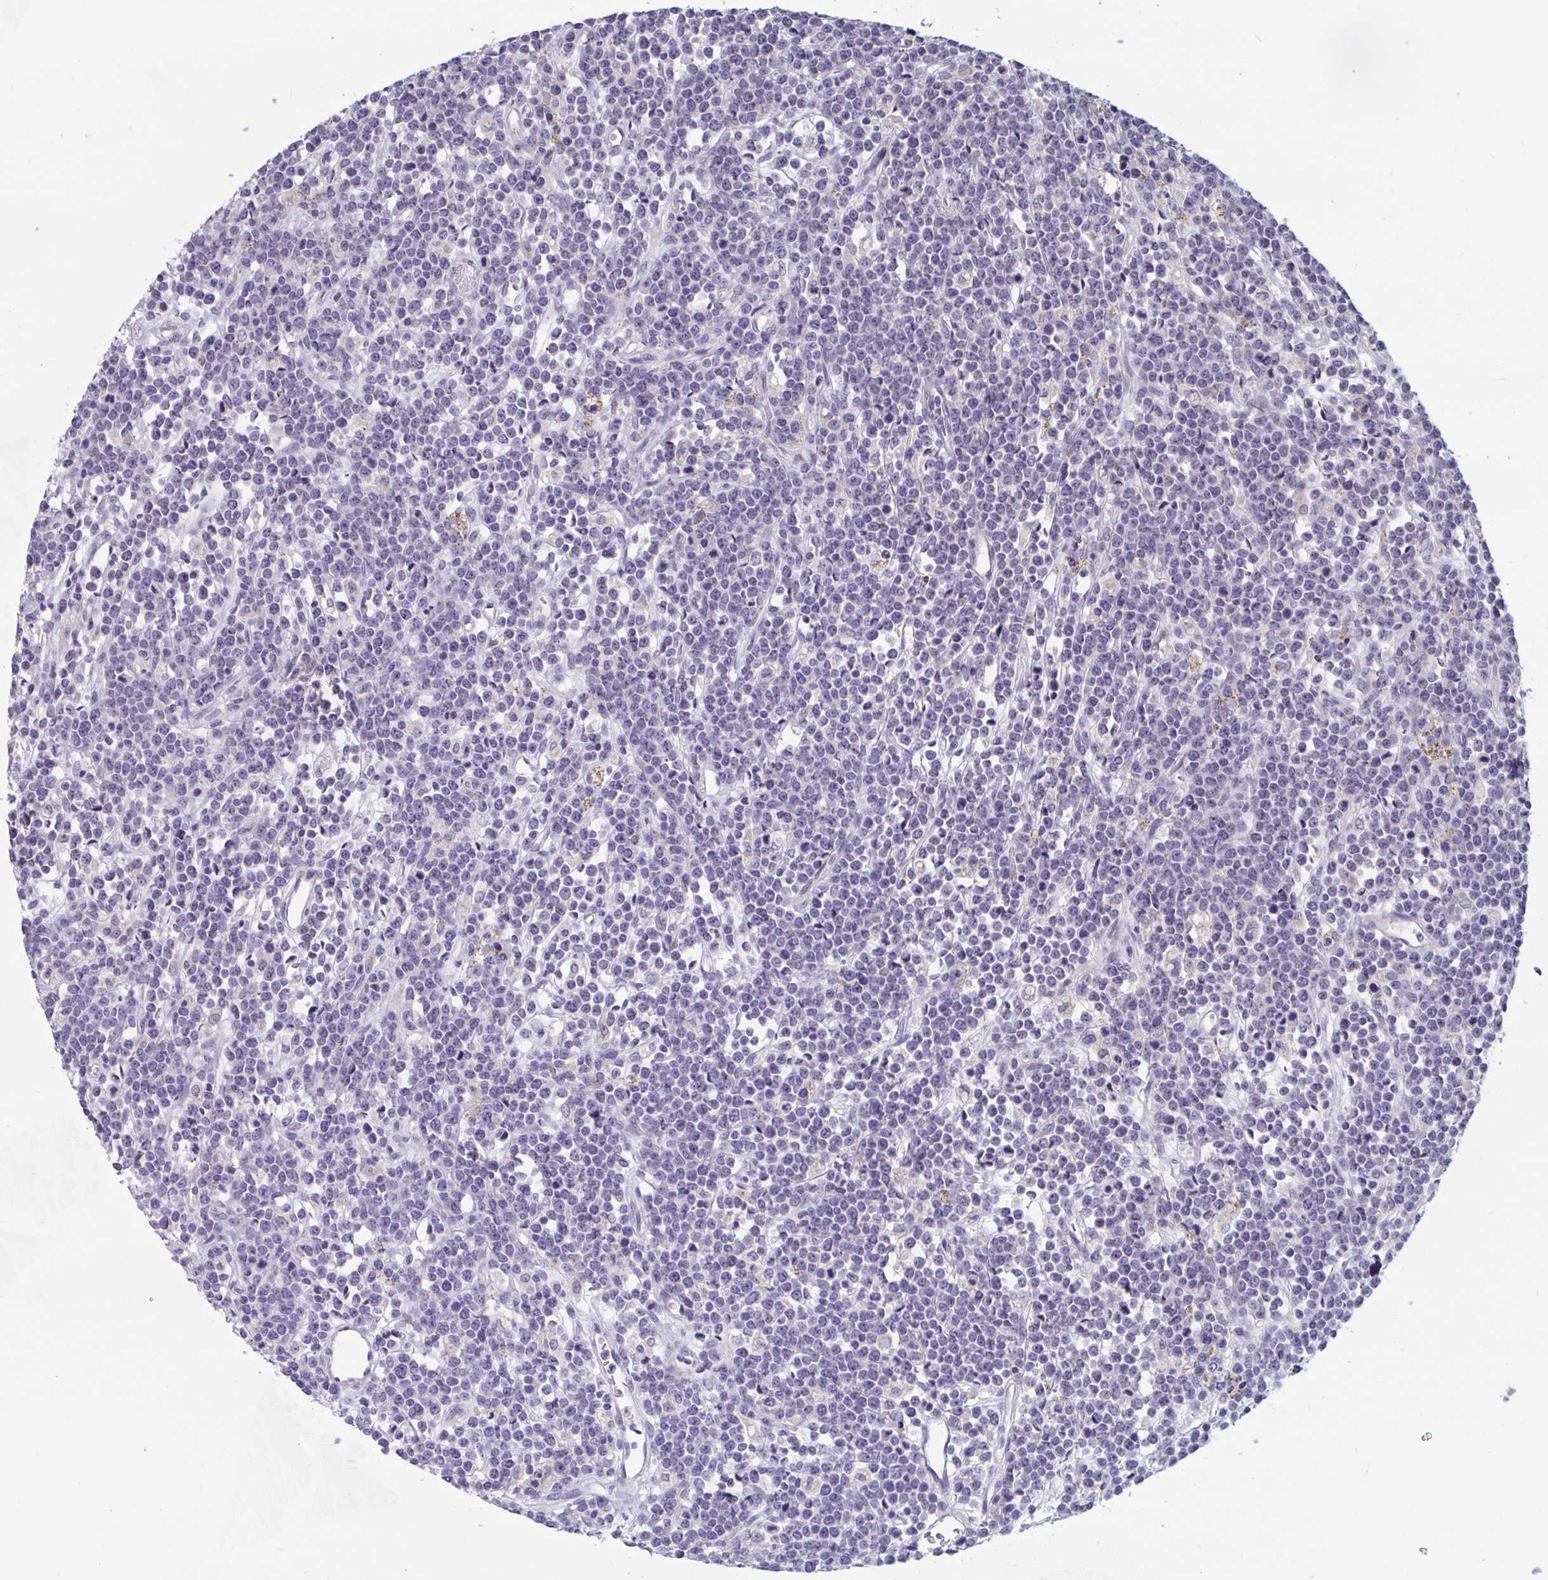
{"staining": {"intensity": "negative", "quantity": "none", "location": "none"}, "tissue": "lymphoma", "cell_type": "Tumor cells", "image_type": "cancer", "snomed": [{"axis": "morphology", "description": "Malignant lymphoma, non-Hodgkin's type, High grade"}, {"axis": "topography", "description": "Ovary"}], "caption": "Lymphoma was stained to show a protein in brown. There is no significant expression in tumor cells.", "gene": "UNKL", "patient": {"sex": "female", "age": 56}}